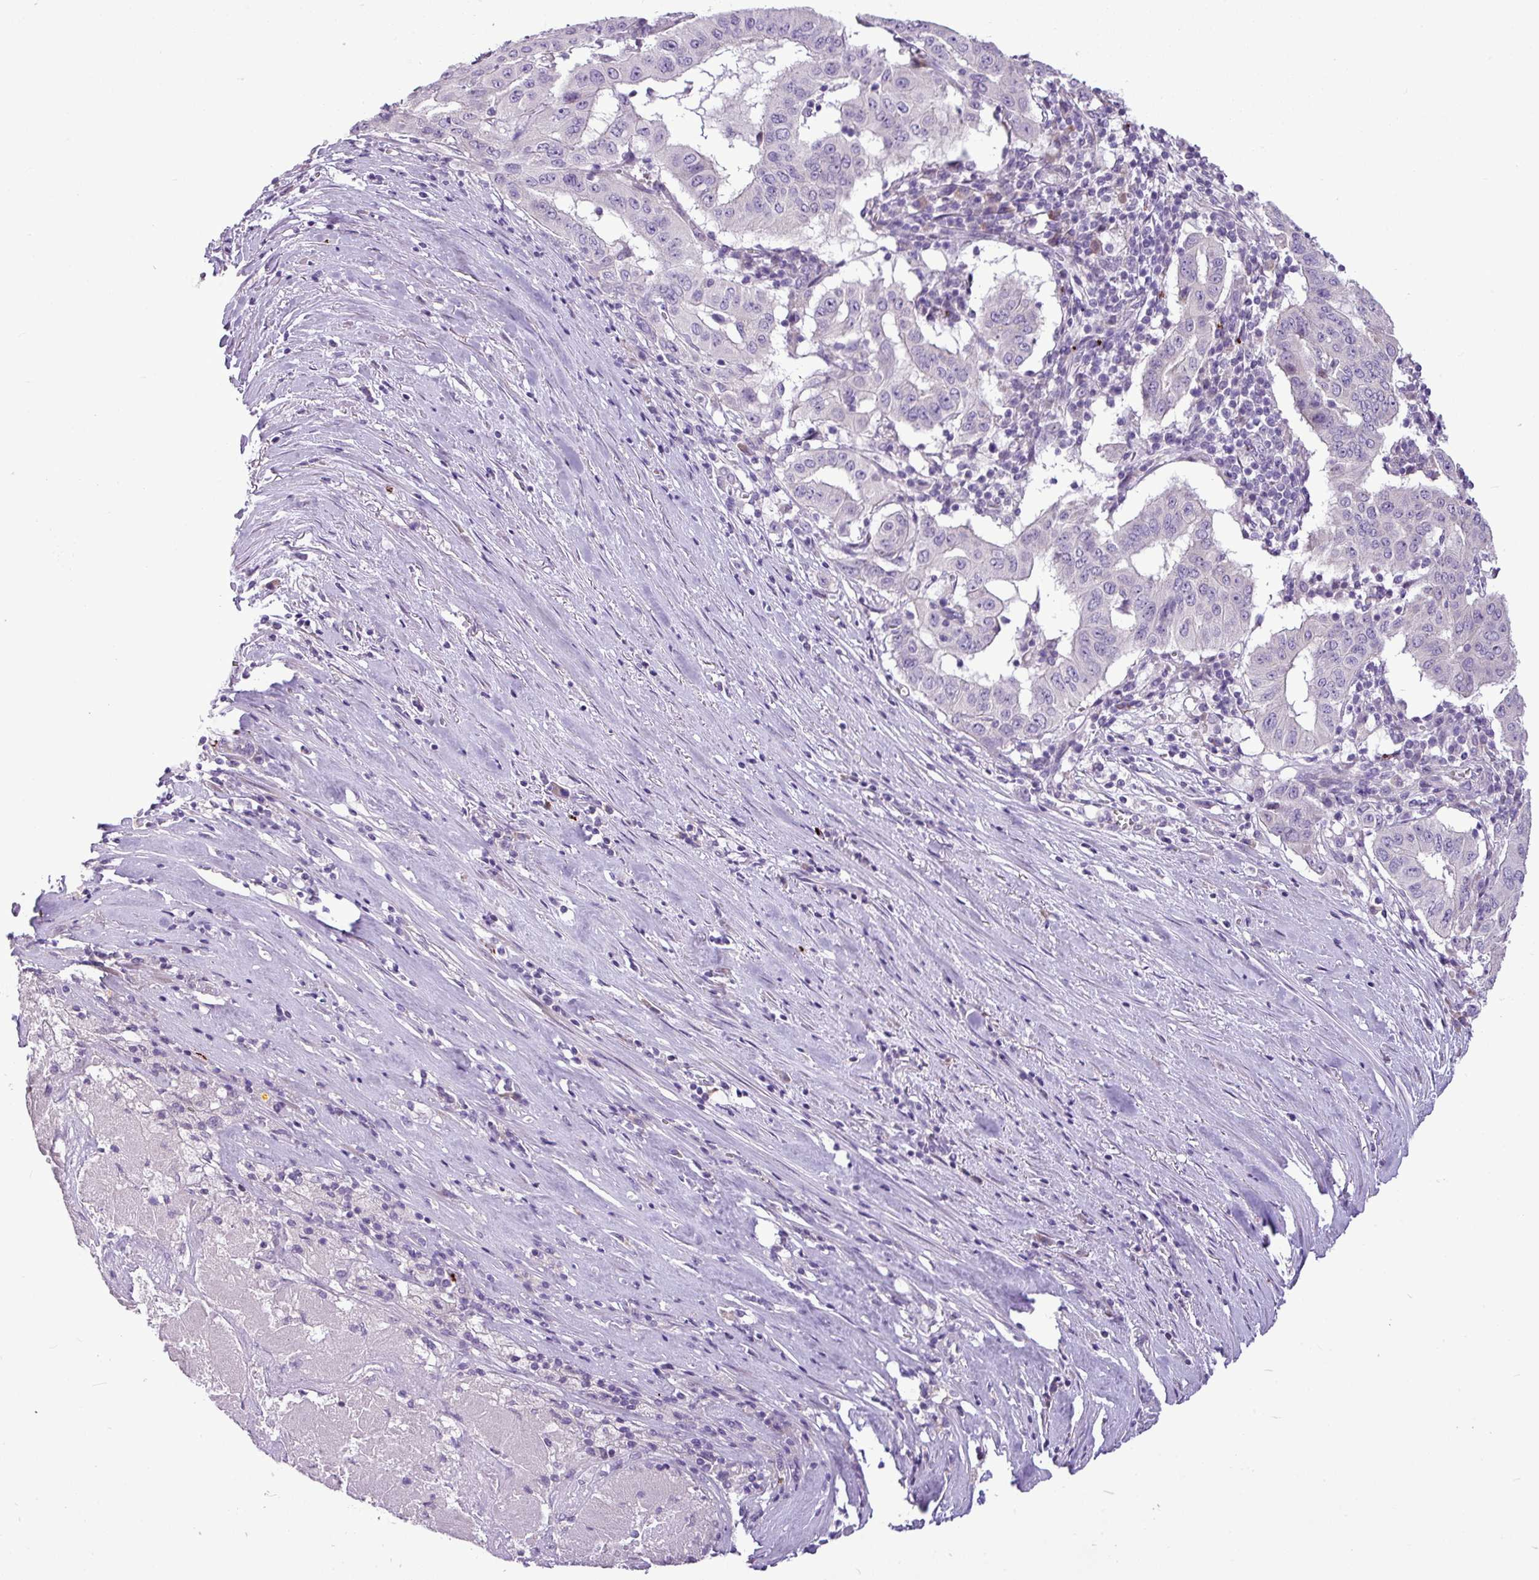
{"staining": {"intensity": "negative", "quantity": "none", "location": "none"}, "tissue": "pancreatic cancer", "cell_type": "Tumor cells", "image_type": "cancer", "snomed": [{"axis": "morphology", "description": "Adenocarcinoma, NOS"}, {"axis": "topography", "description": "Pancreas"}], "caption": "The photomicrograph shows no staining of tumor cells in pancreatic adenocarcinoma. (Stains: DAB (3,3'-diaminobenzidine) immunohistochemistry with hematoxylin counter stain, Microscopy: brightfield microscopy at high magnification).", "gene": "IL17A", "patient": {"sex": "male", "age": 63}}